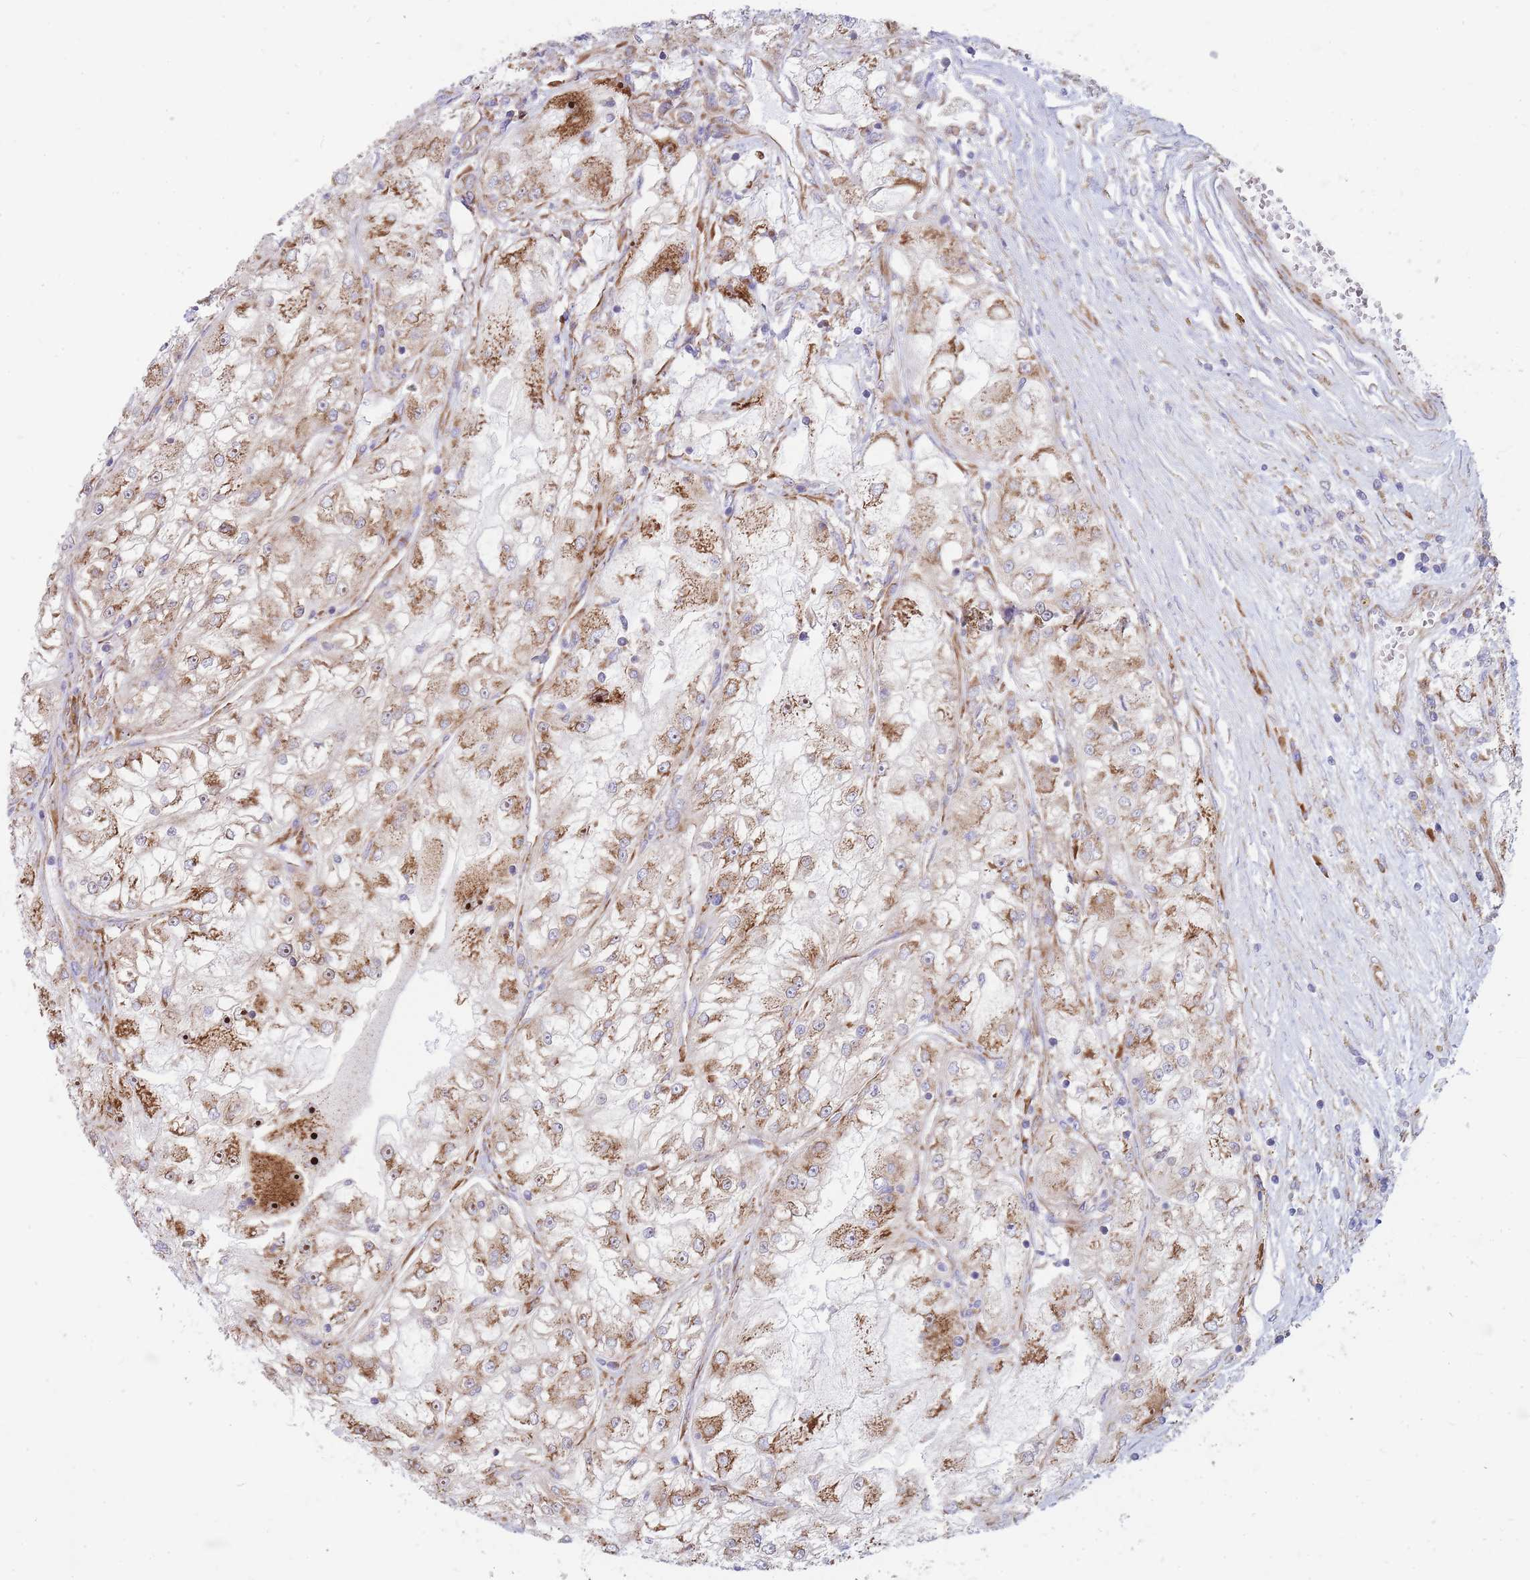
{"staining": {"intensity": "moderate", "quantity": "25%-75%", "location": "cytoplasmic/membranous"}, "tissue": "renal cancer", "cell_type": "Tumor cells", "image_type": "cancer", "snomed": [{"axis": "morphology", "description": "Adenocarcinoma, NOS"}, {"axis": "topography", "description": "Kidney"}], "caption": "Immunohistochemistry (IHC) micrograph of neoplastic tissue: human renal cancer stained using immunohistochemistry (IHC) exhibits medium levels of moderate protein expression localized specifically in the cytoplasmic/membranous of tumor cells, appearing as a cytoplasmic/membranous brown color.", "gene": "RPL8", "patient": {"sex": "female", "age": 72}}